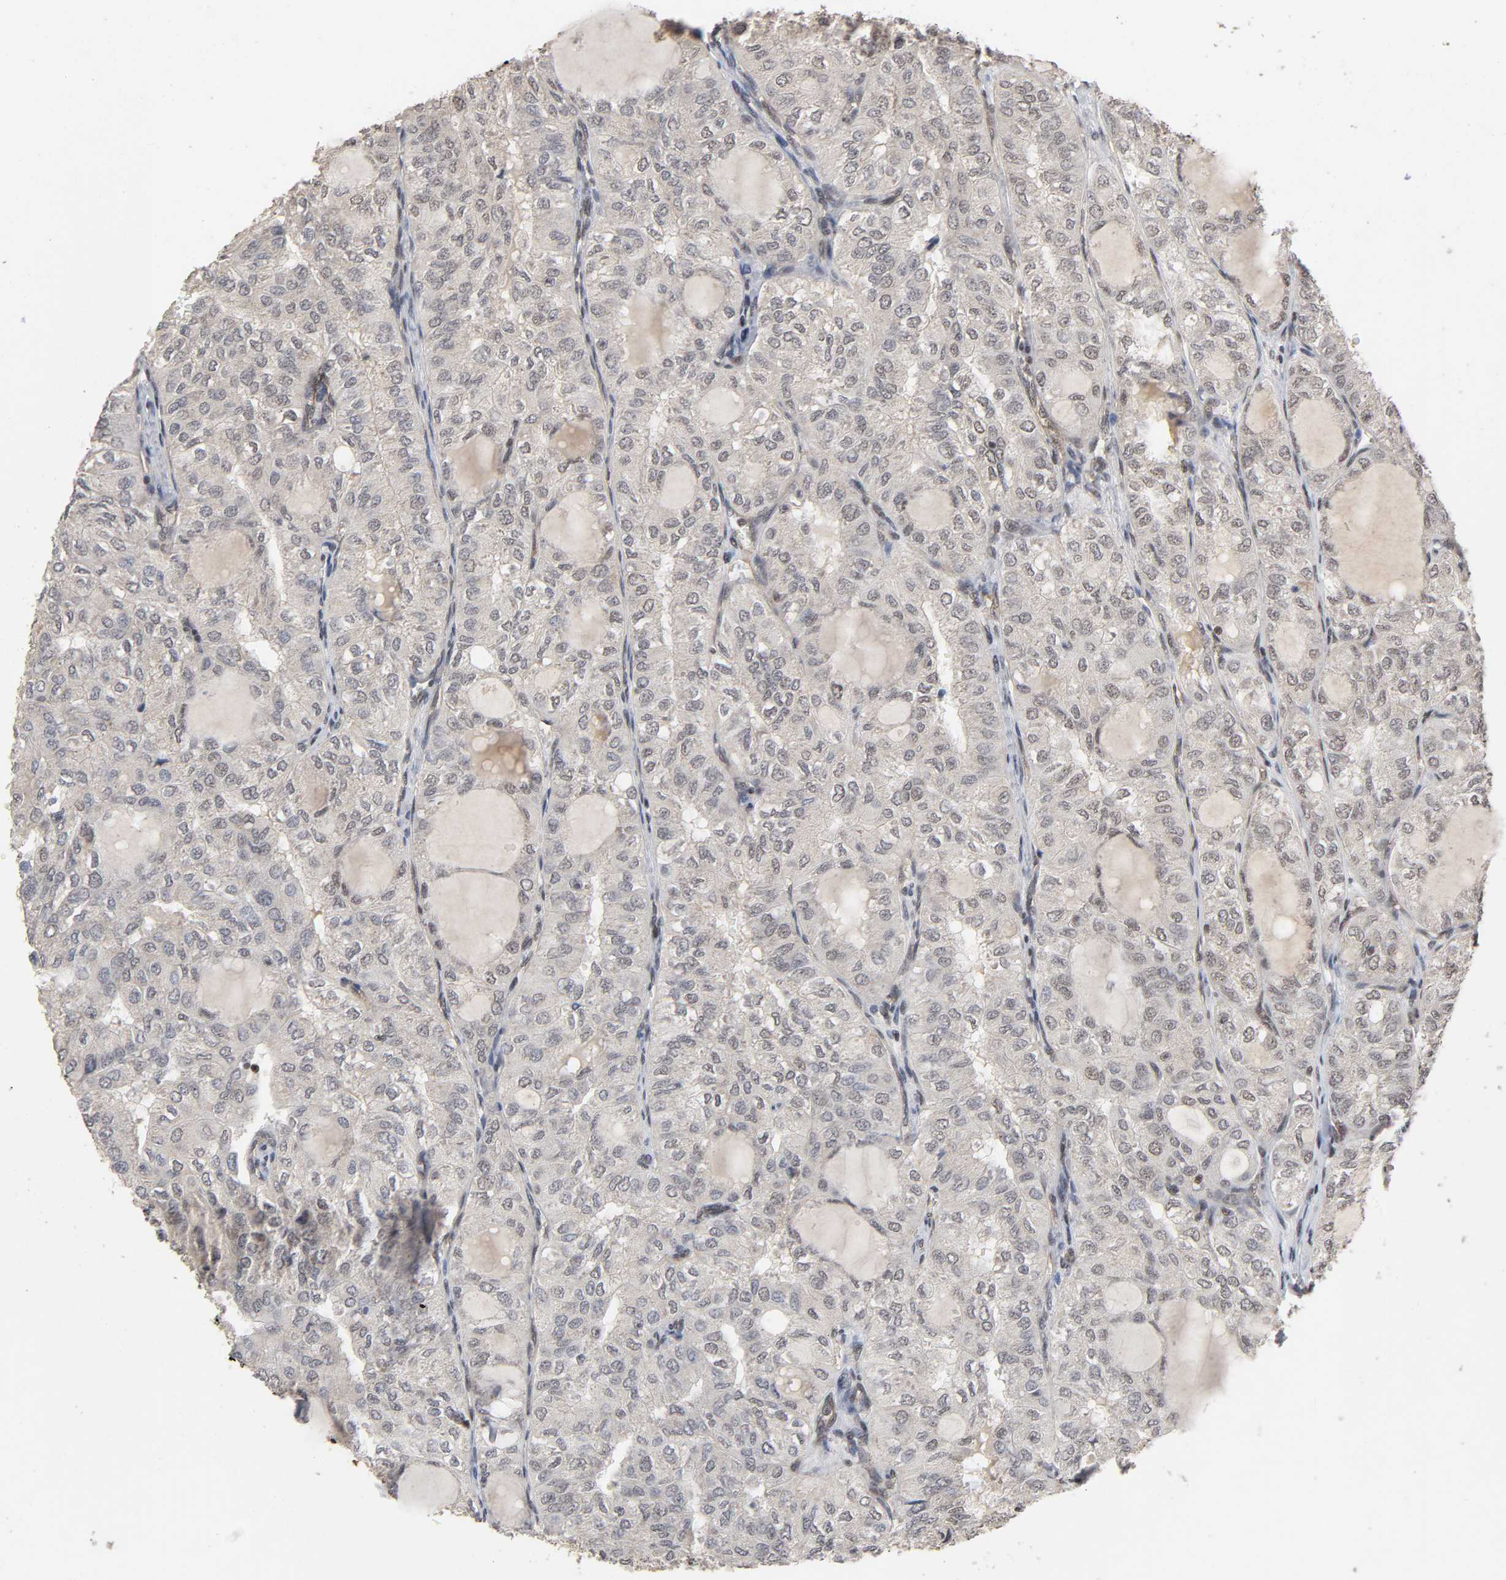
{"staining": {"intensity": "moderate", "quantity": "25%-75%", "location": "cytoplasmic/membranous,nuclear"}, "tissue": "thyroid cancer", "cell_type": "Tumor cells", "image_type": "cancer", "snomed": [{"axis": "morphology", "description": "Follicular adenoma carcinoma, NOS"}, {"axis": "topography", "description": "Thyroid gland"}], "caption": "Brown immunohistochemical staining in follicular adenoma carcinoma (thyroid) demonstrates moderate cytoplasmic/membranous and nuclear staining in about 25%-75% of tumor cells. (Brightfield microscopy of DAB IHC at high magnification).", "gene": "ZNF384", "patient": {"sex": "male", "age": 75}}